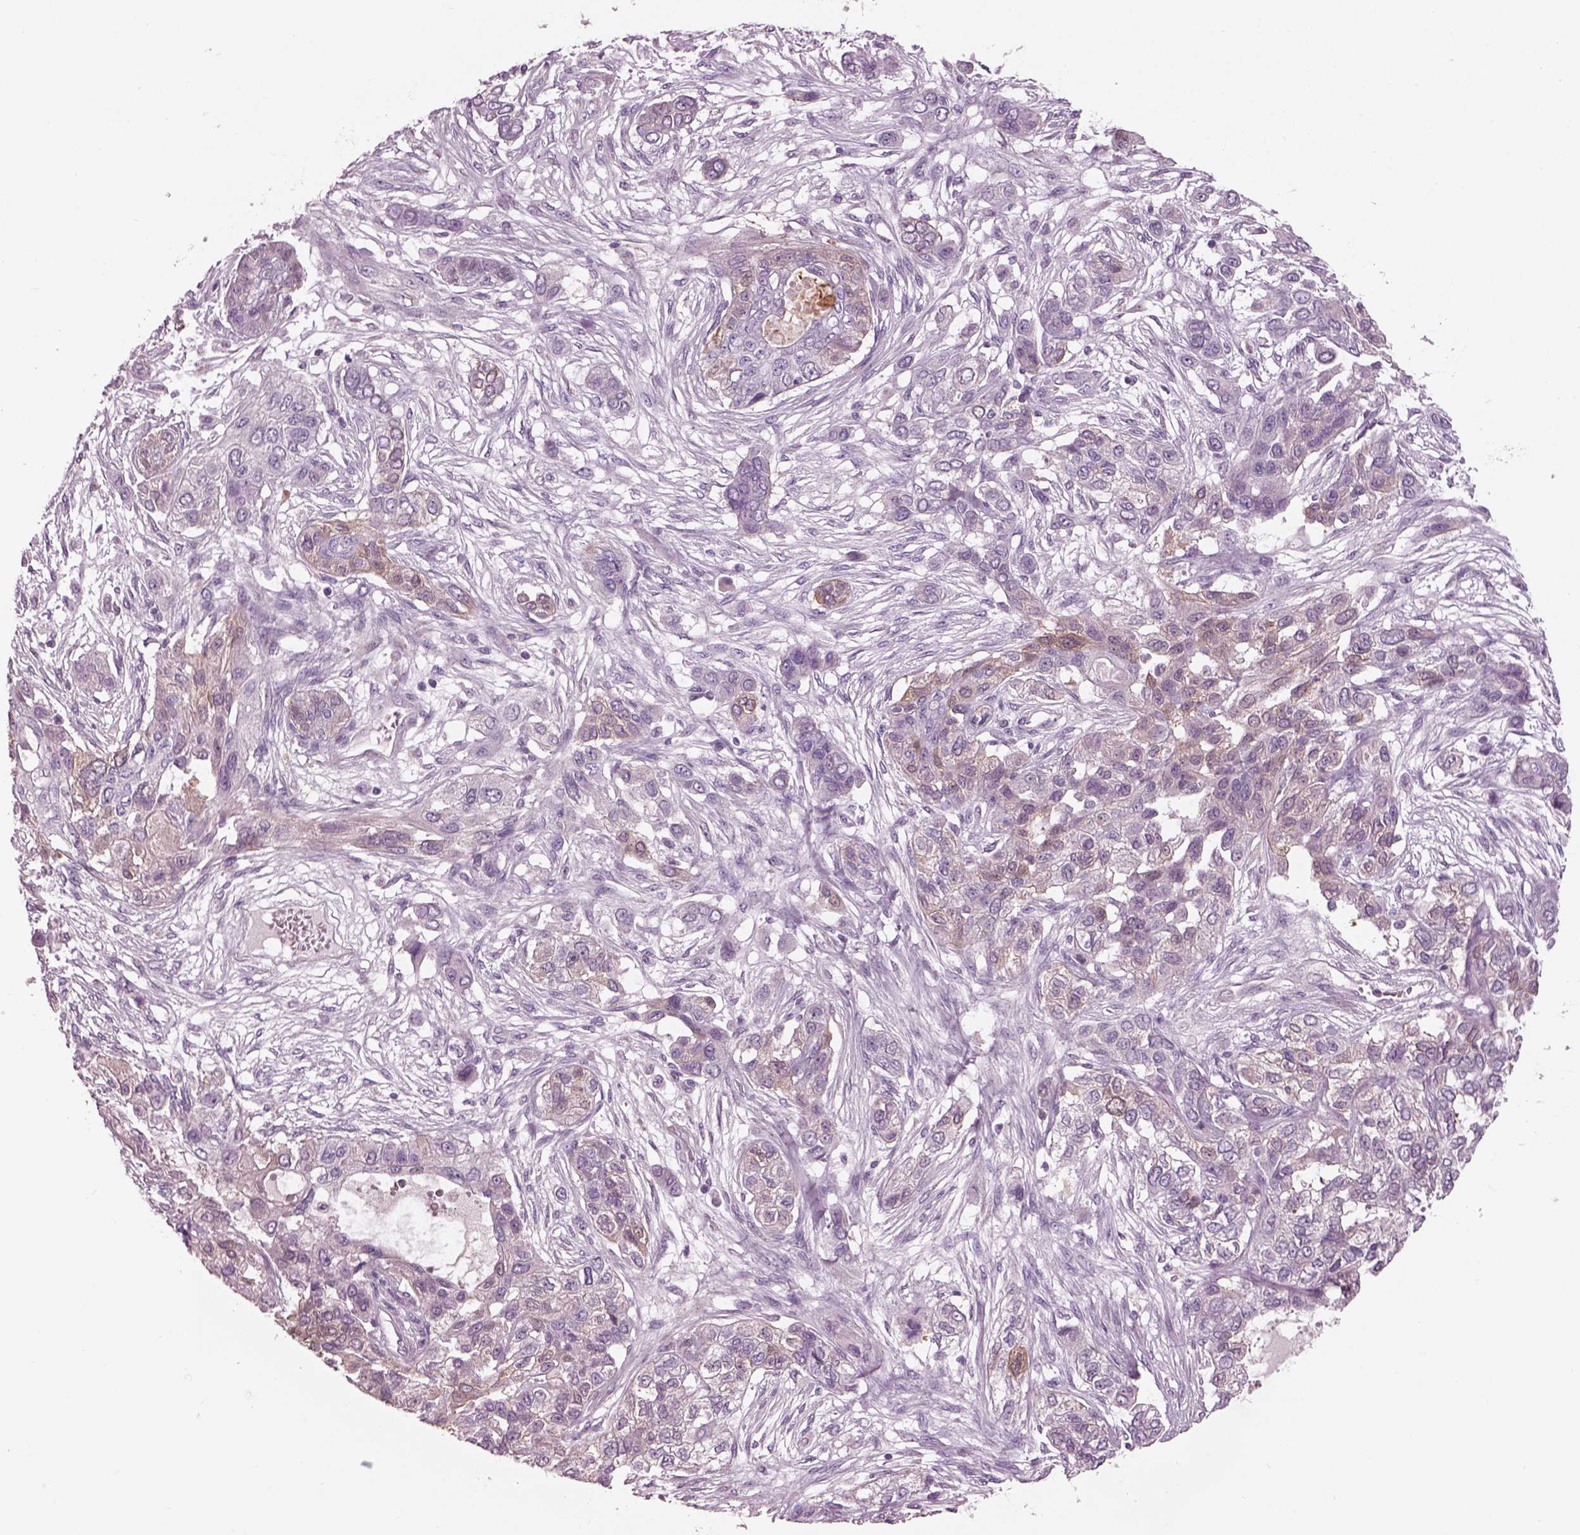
{"staining": {"intensity": "negative", "quantity": "none", "location": "none"}, "tissue": "lung cancer", "cell_type": "Tumor cells", "image_type": "cancer", "snomed": [{"axis": "morphology", "description": "Squamous cell carcinoma, NOS"}, {"axis": "topography", "description": "Lung"}], "caption": "Tumor cells show no significant positivity in lung squamous cell carcinoma.", "gene": "ADGRG5", "patient": {"sex": "female", "age": 70}}